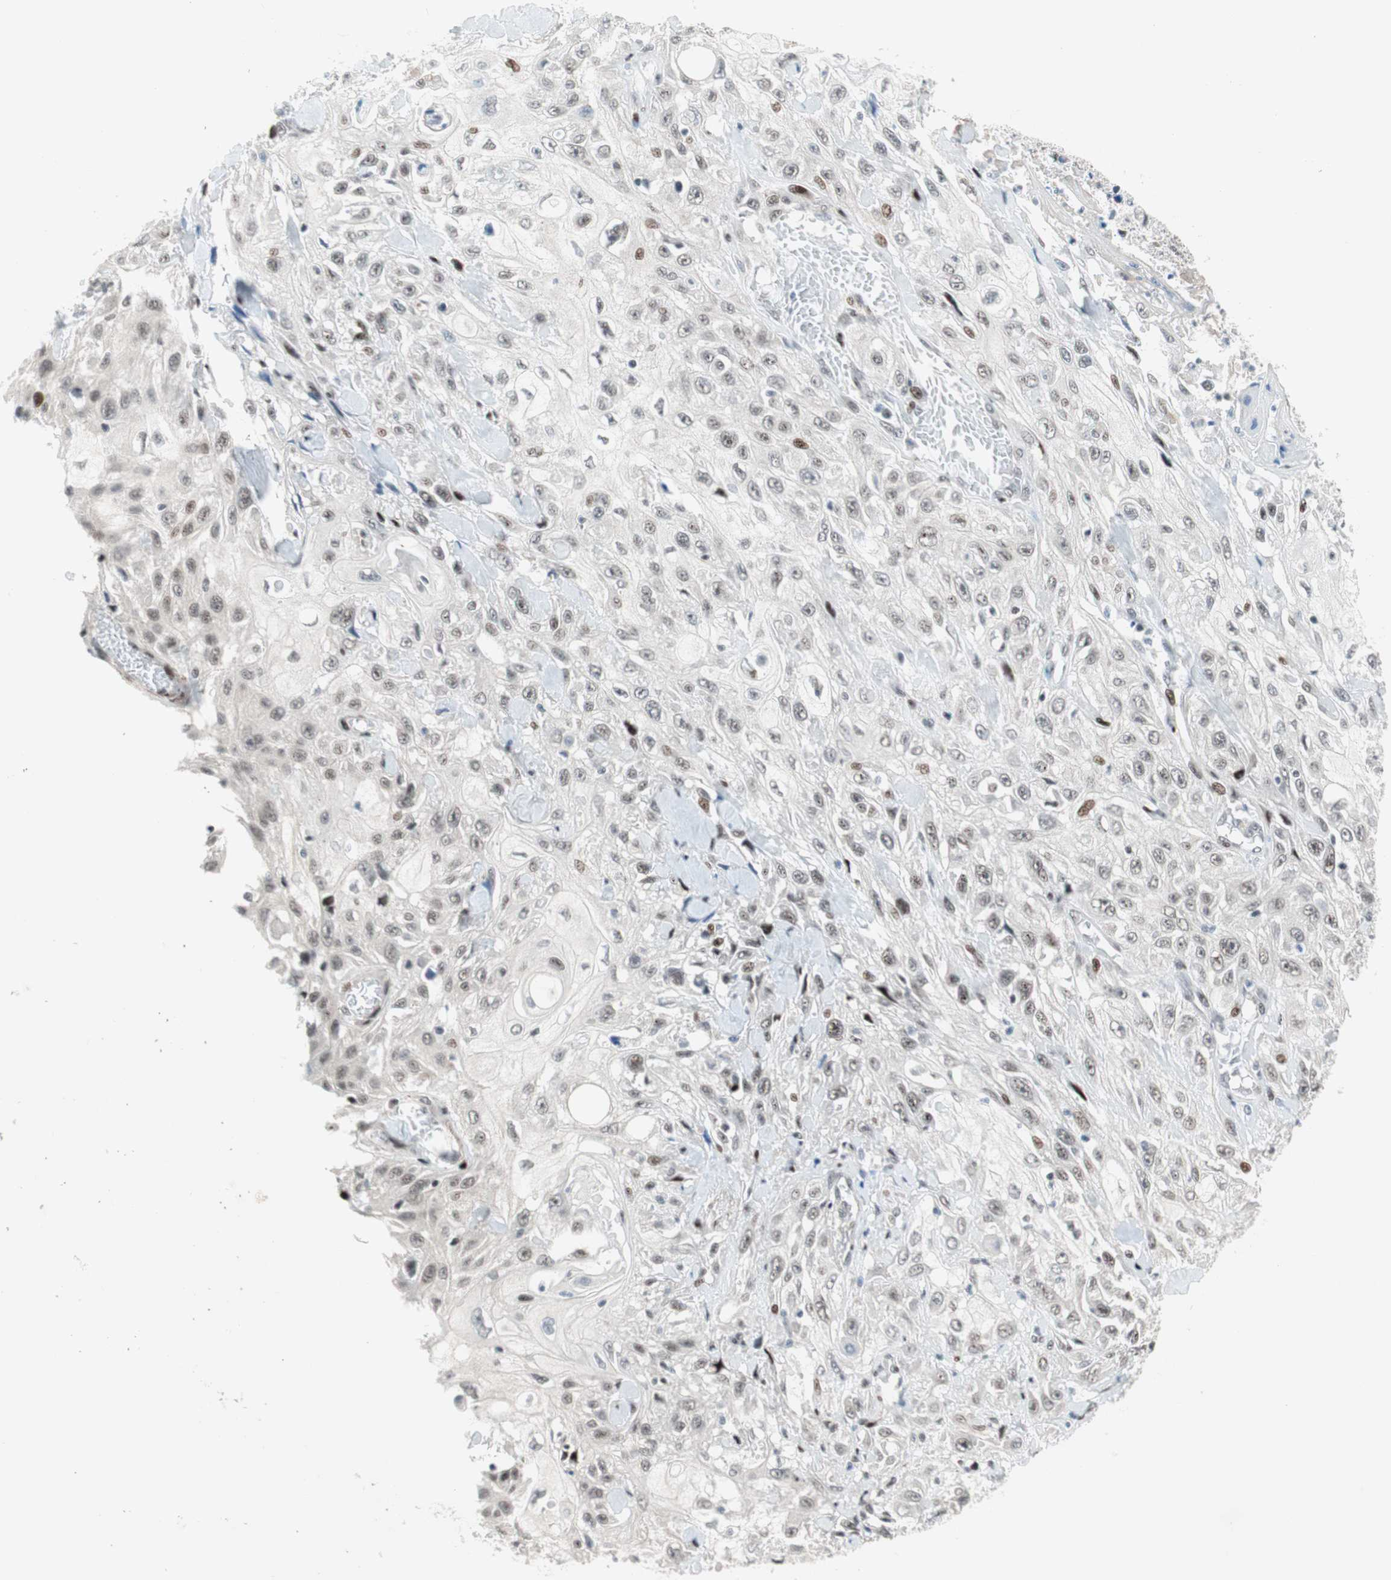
{"staining": {"intensity": "weak", "quantity": "<25%", "location": "nuclear"}, "tissue": "skin cancer", "cell_type": "Tumor cells", "image_type": "cancer", "snomed": [{"axis": "morphology", "description": "Squamous cell carcinoma, NOS"}, {"axis": "morphology", "description": "Squamous cell carcinoma, metastatic, NOS"}, {"axis": "topography", "description": "Skin"}, {"axis": "topography", "description": "Lymph node"}], "caption": "Immunohistochemical staining of skin cancer reveals no significant expression in tumor cells.", "gene": "FBXO44", "patient": {"sex": "male", "age": 75}}